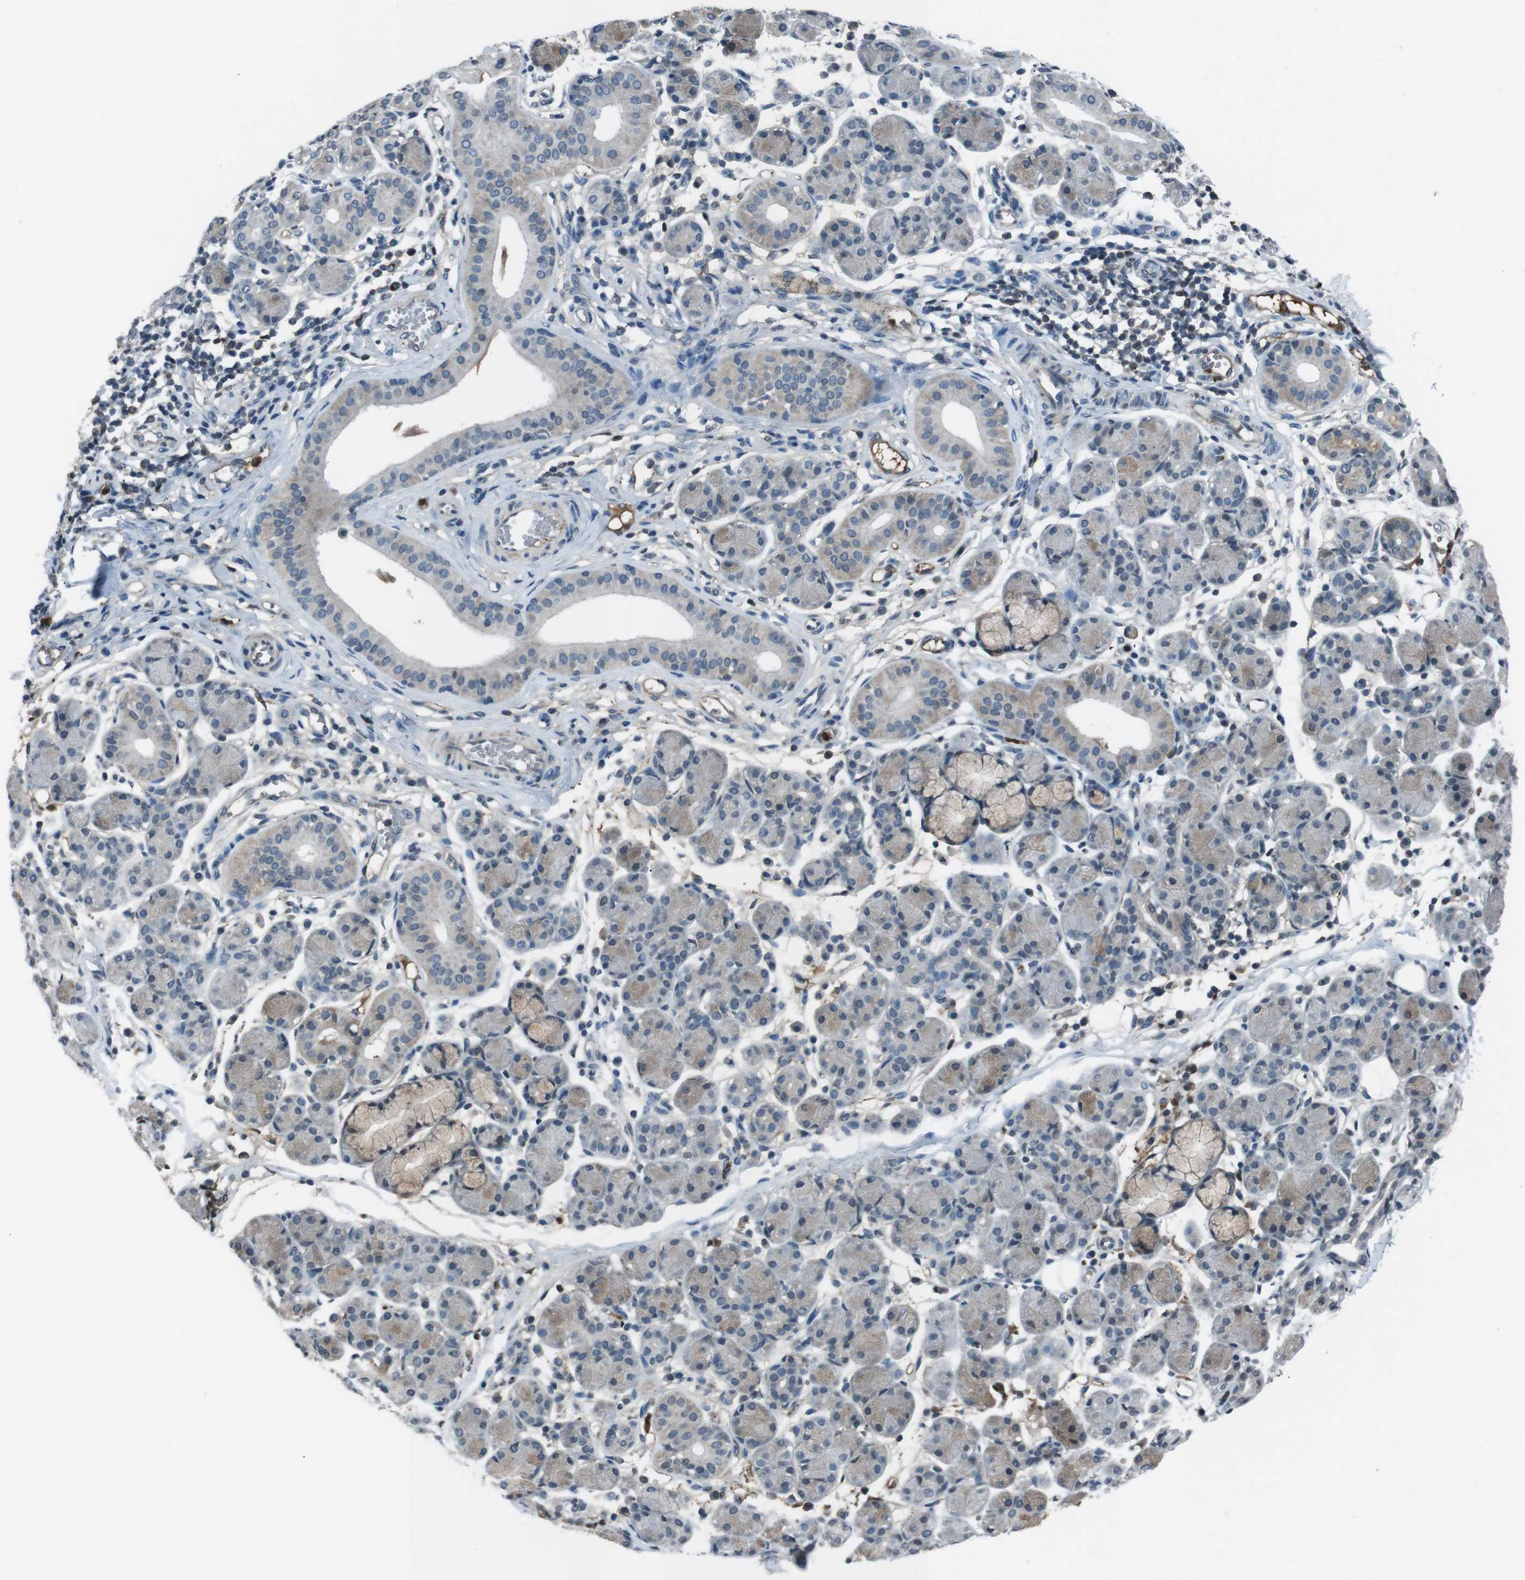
{"staining": {"intensity": "moderate", "quantity": "<25%", "location": "cytoplasmic/membranous"}, "tissue": "salivary gland", "cell_type": "Glandular cells", "image_type": "normal", "snomed": [{"axis": "morphology", "description": "Normal tissue, NOS"}, {"axis": "morphology", "description": "Inflammation, NOS"}, {"axis": "topography", "description": "Lymph node"}, {"axis": "topography", "description": "Salivary gland"}], "caption": "Immunohistochemical staining of unremarkable human salivary gland reveals moderate cytoplasmic/membranous protein positivity in about <25% of glandular cells.", "gene": "UGT1A6", "patient": {"sex": "male", "age": 3}}